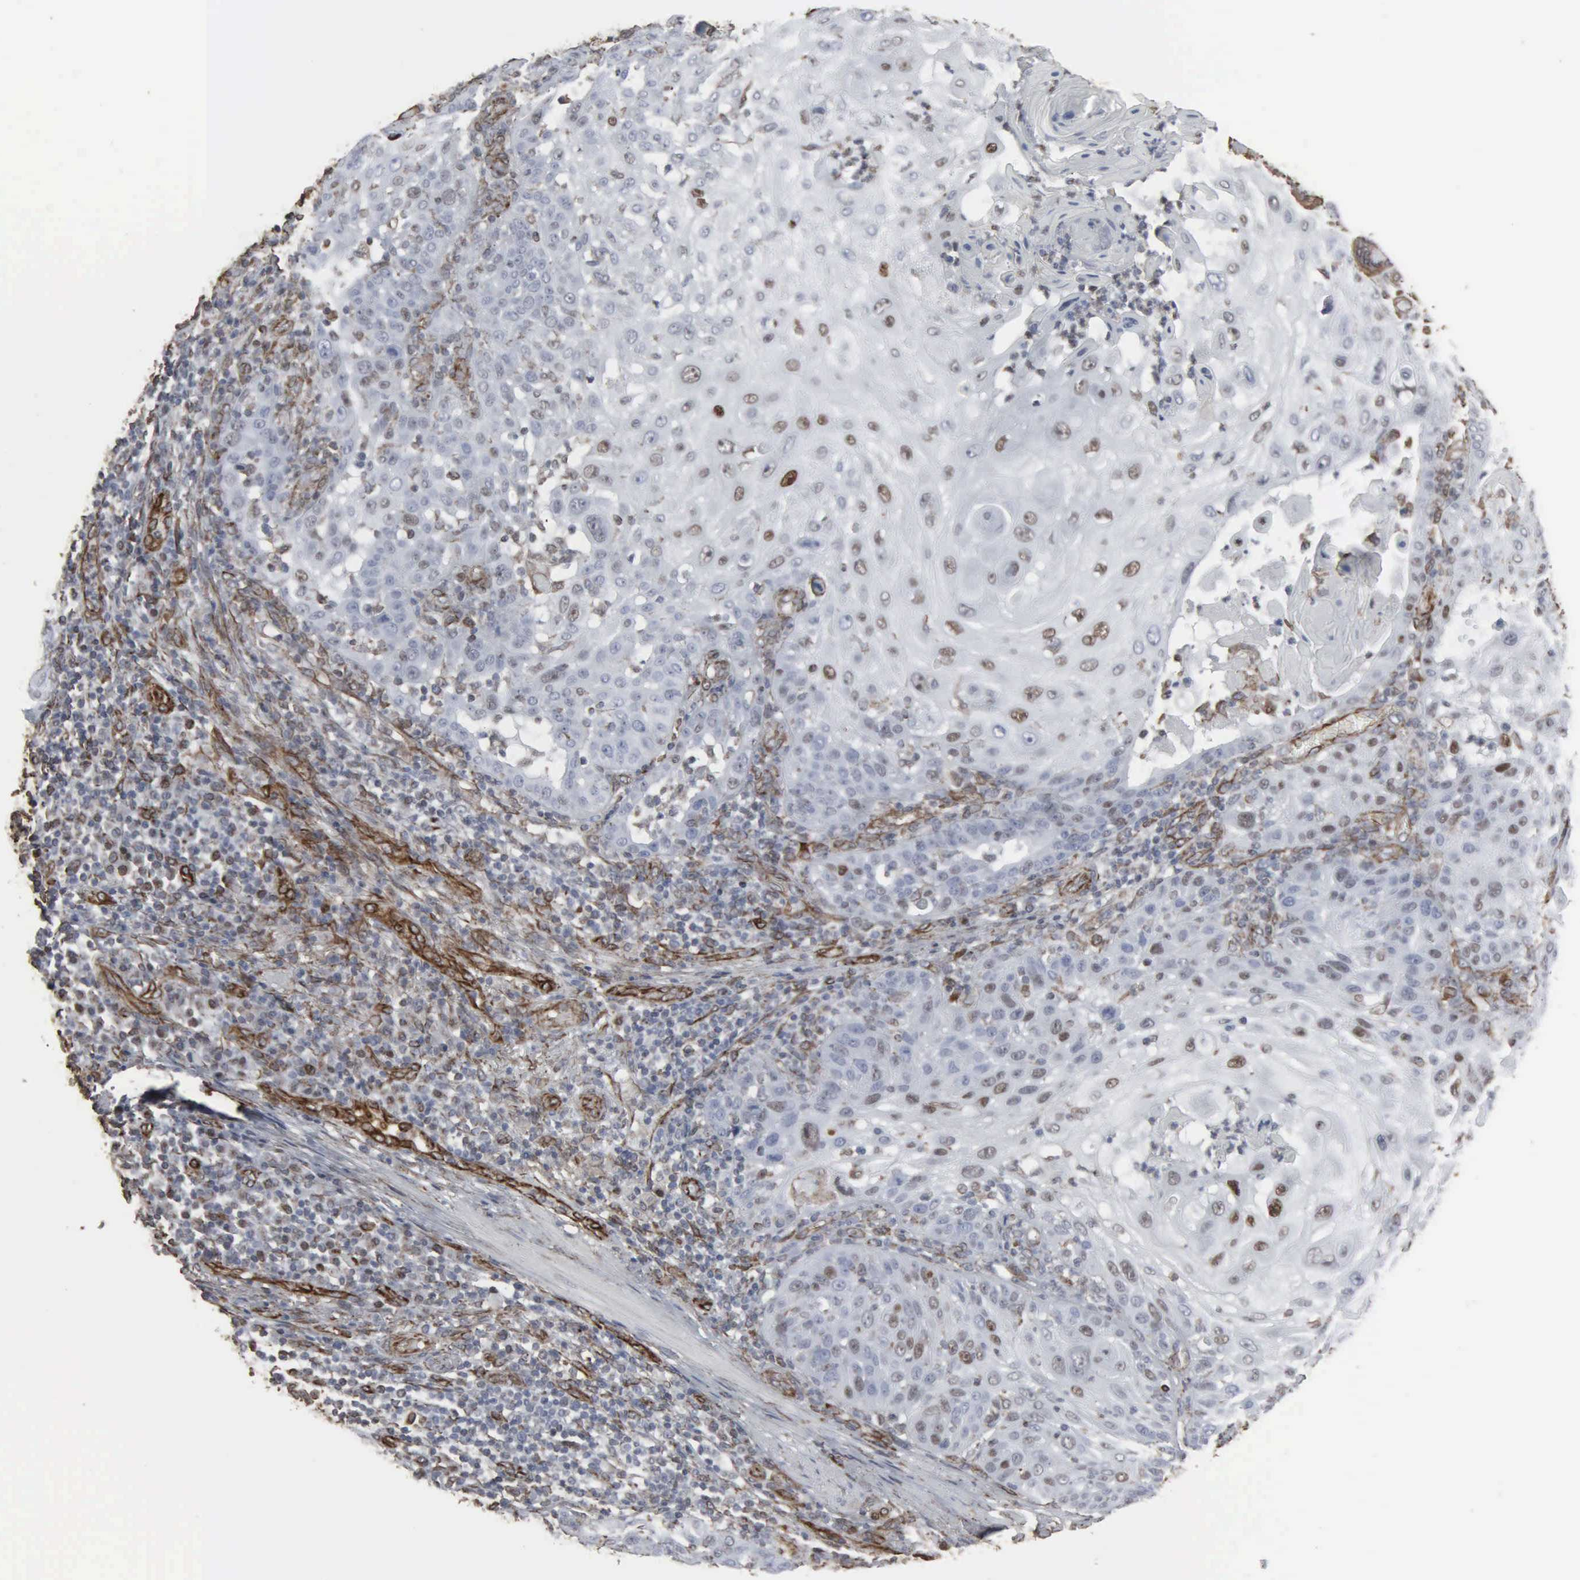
{"staining": {"intensity": "weak", "quantity": "<25%", "location": "nuclear"}, "tissue": "skin cancer", "cell_type": "Tumor cells", "image_type": "cancer", "snomed": [{"axis": "morphology", "description": "Squamous cell carcinoma, NOS"}, {"axis": "topography", "description": "Skin"}], "caption": "Human squamous cell carcinoma (skin) stained for a protein using immunohistochemistry displays no positivity in tumor cells.", "gene": "CCNE1", "patient": {"sex": "female", "age": 89}}